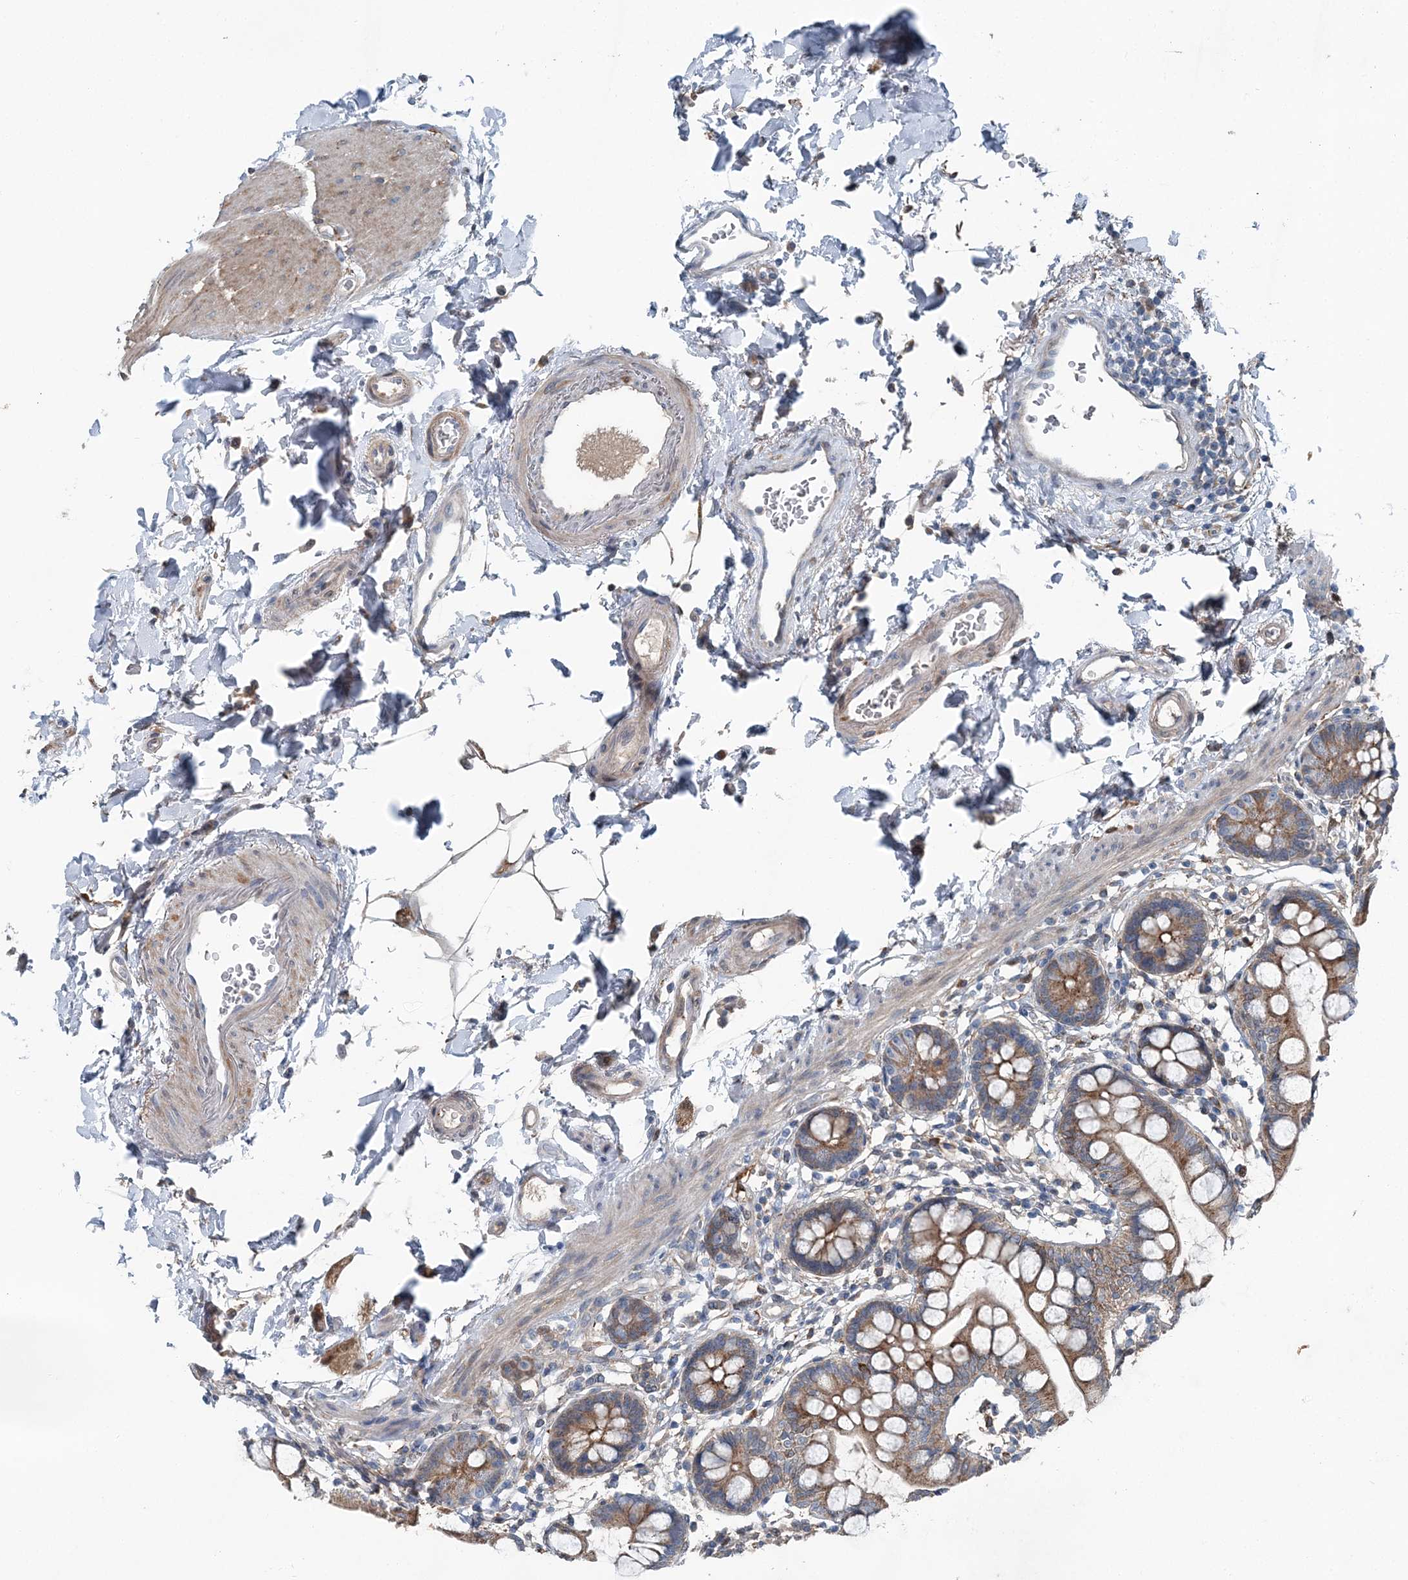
{"staining": {"intensity": "moderate", "quantity": ">75%", "location": "cytoplasmic/membranous"}, "tissue": "small intestine", "cell_type": "Glandular cells", "image_type": "normal", "snomed": [{"axis": "morphology", "description": "Normal tissue, NOS"}, {"axis": "topography", "description": "Small intestine"}], "caption": "Glandular cells demonstrate moderate cytoplasmic/membranous expression in approximately >75% of cells in benign small intestine. The protein of interest is stained brown, and the nuclei are stained in blue (DAB (3,3'-diaminobenzidine) IHC with brightfield microscopy, high magnification).", "gene": "SPOPL", "patient": {"sex": "female", "age": 84}}